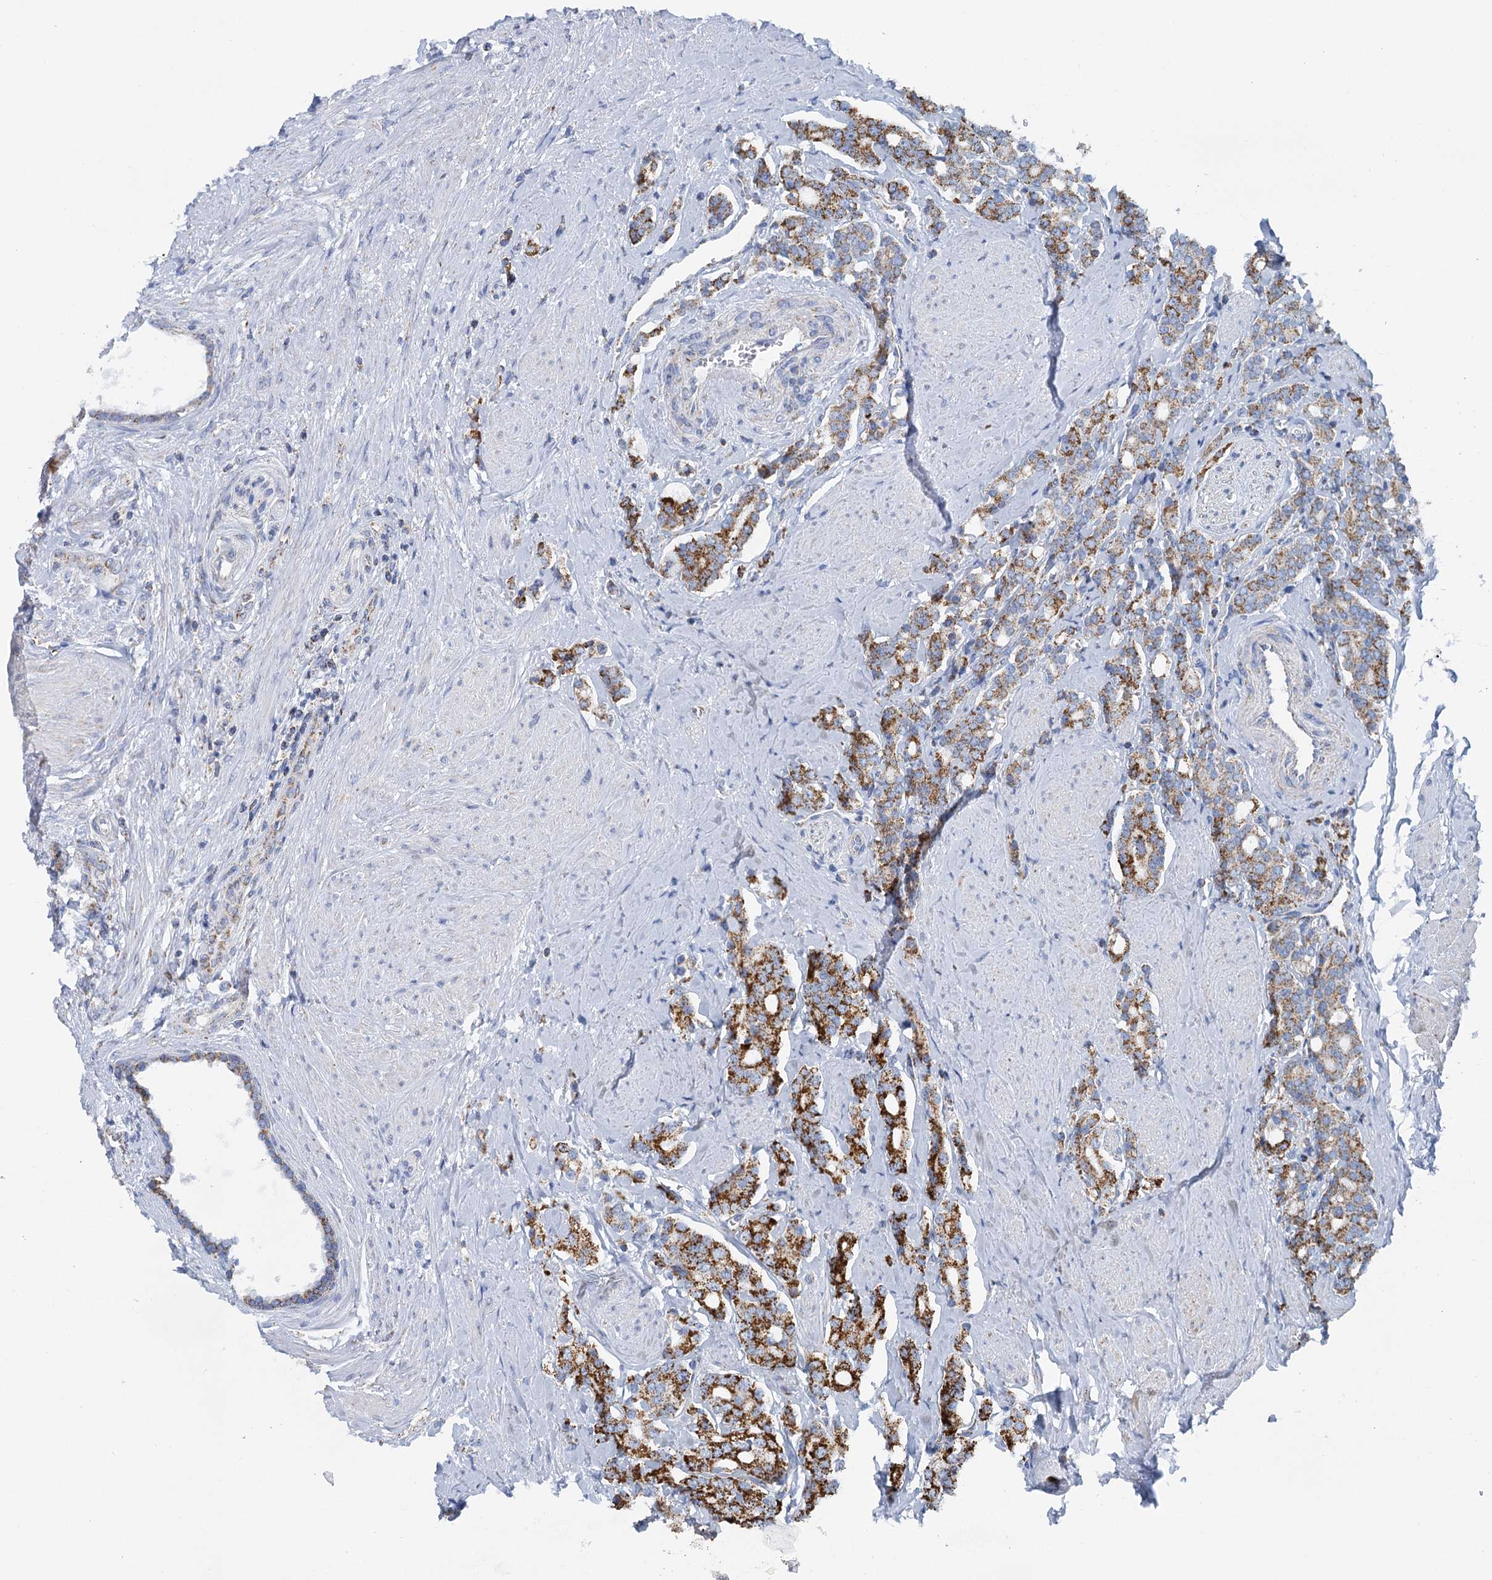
{"staining": {"intensity": "strong", "quantity": ">75%", "location": "cytoplasmic/membranous"}, "tissue": "prostate cancer", "cell_type": "Tumor cells", "image_type": "cancer", "snomed": [{"axis": "morphology", "description": "Adenocarcinoma, High grade"}, {"axis": "topography", "description": "Prostate"}], "caption": "Brown immunohistochemical staining in prostate adenocarcinoma (high-grade) demonstrates strong cytoplasmic/membranous expression in approximately >75% of tumor cells. Nuclei are stained in blue.", "gene": "CCP110", "patient": {"sex": "male", "age": 62}}